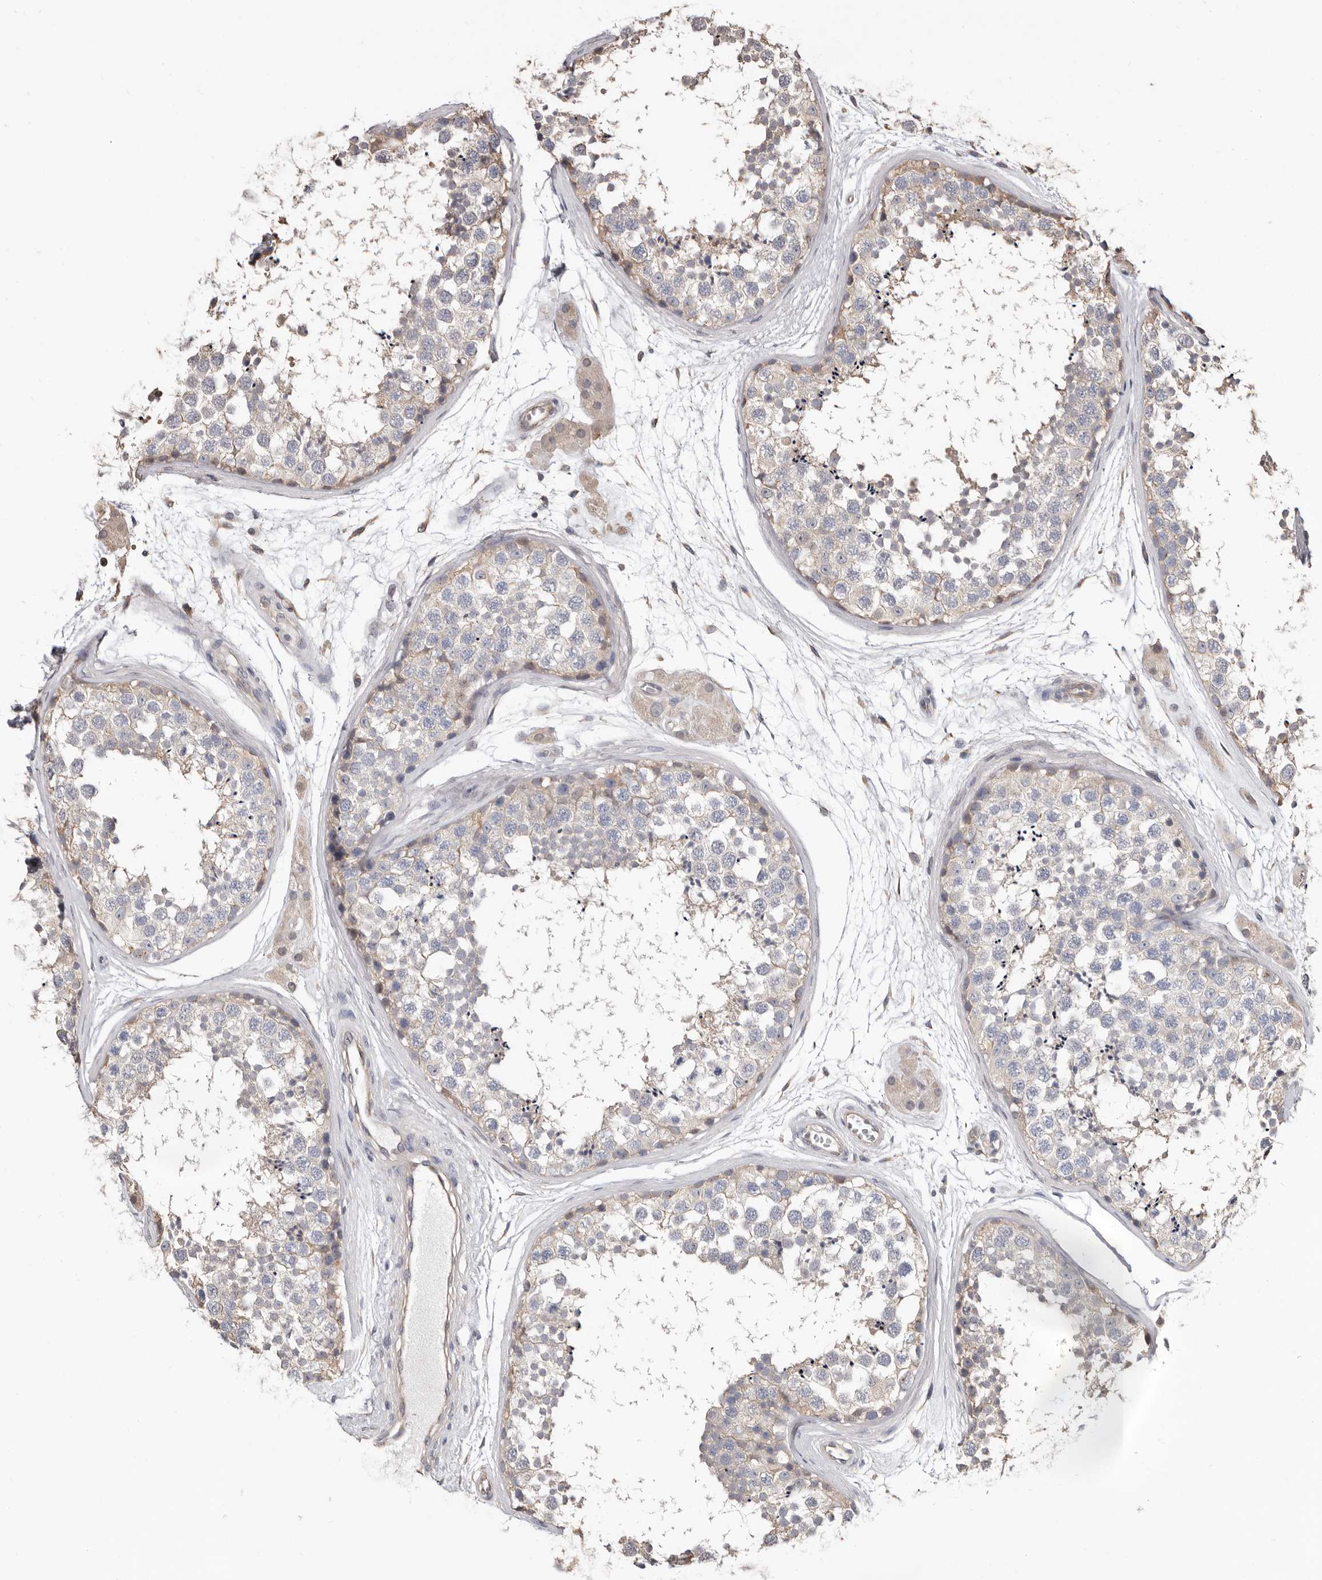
{"staining": {"intensity": "weak", "quantity": "25%-75%", "location": "cytoplasmic/membranous"}, "tissue": "testis", "cell_type": "Cells in seminiferous ducts", "image_type": "normal", "snomed": [{"axis": "morphology", "description": "Normal tissue, NOS"}, {"axis": "topography", "description": "Testis"}], "caption": "Immunohistochemistry histopathology image of unremarkable testis: testis stained using immunohistochemistry (IHC) demonstrates low levels of weak protein expression localized specifically in the cytoplasmic/membranous of cells in seminiferous ducts, appearing as a cytoplasmic/membranous brown color.", "gene": "MRPL18", "patient": {"sex": "male", "age": 56}}